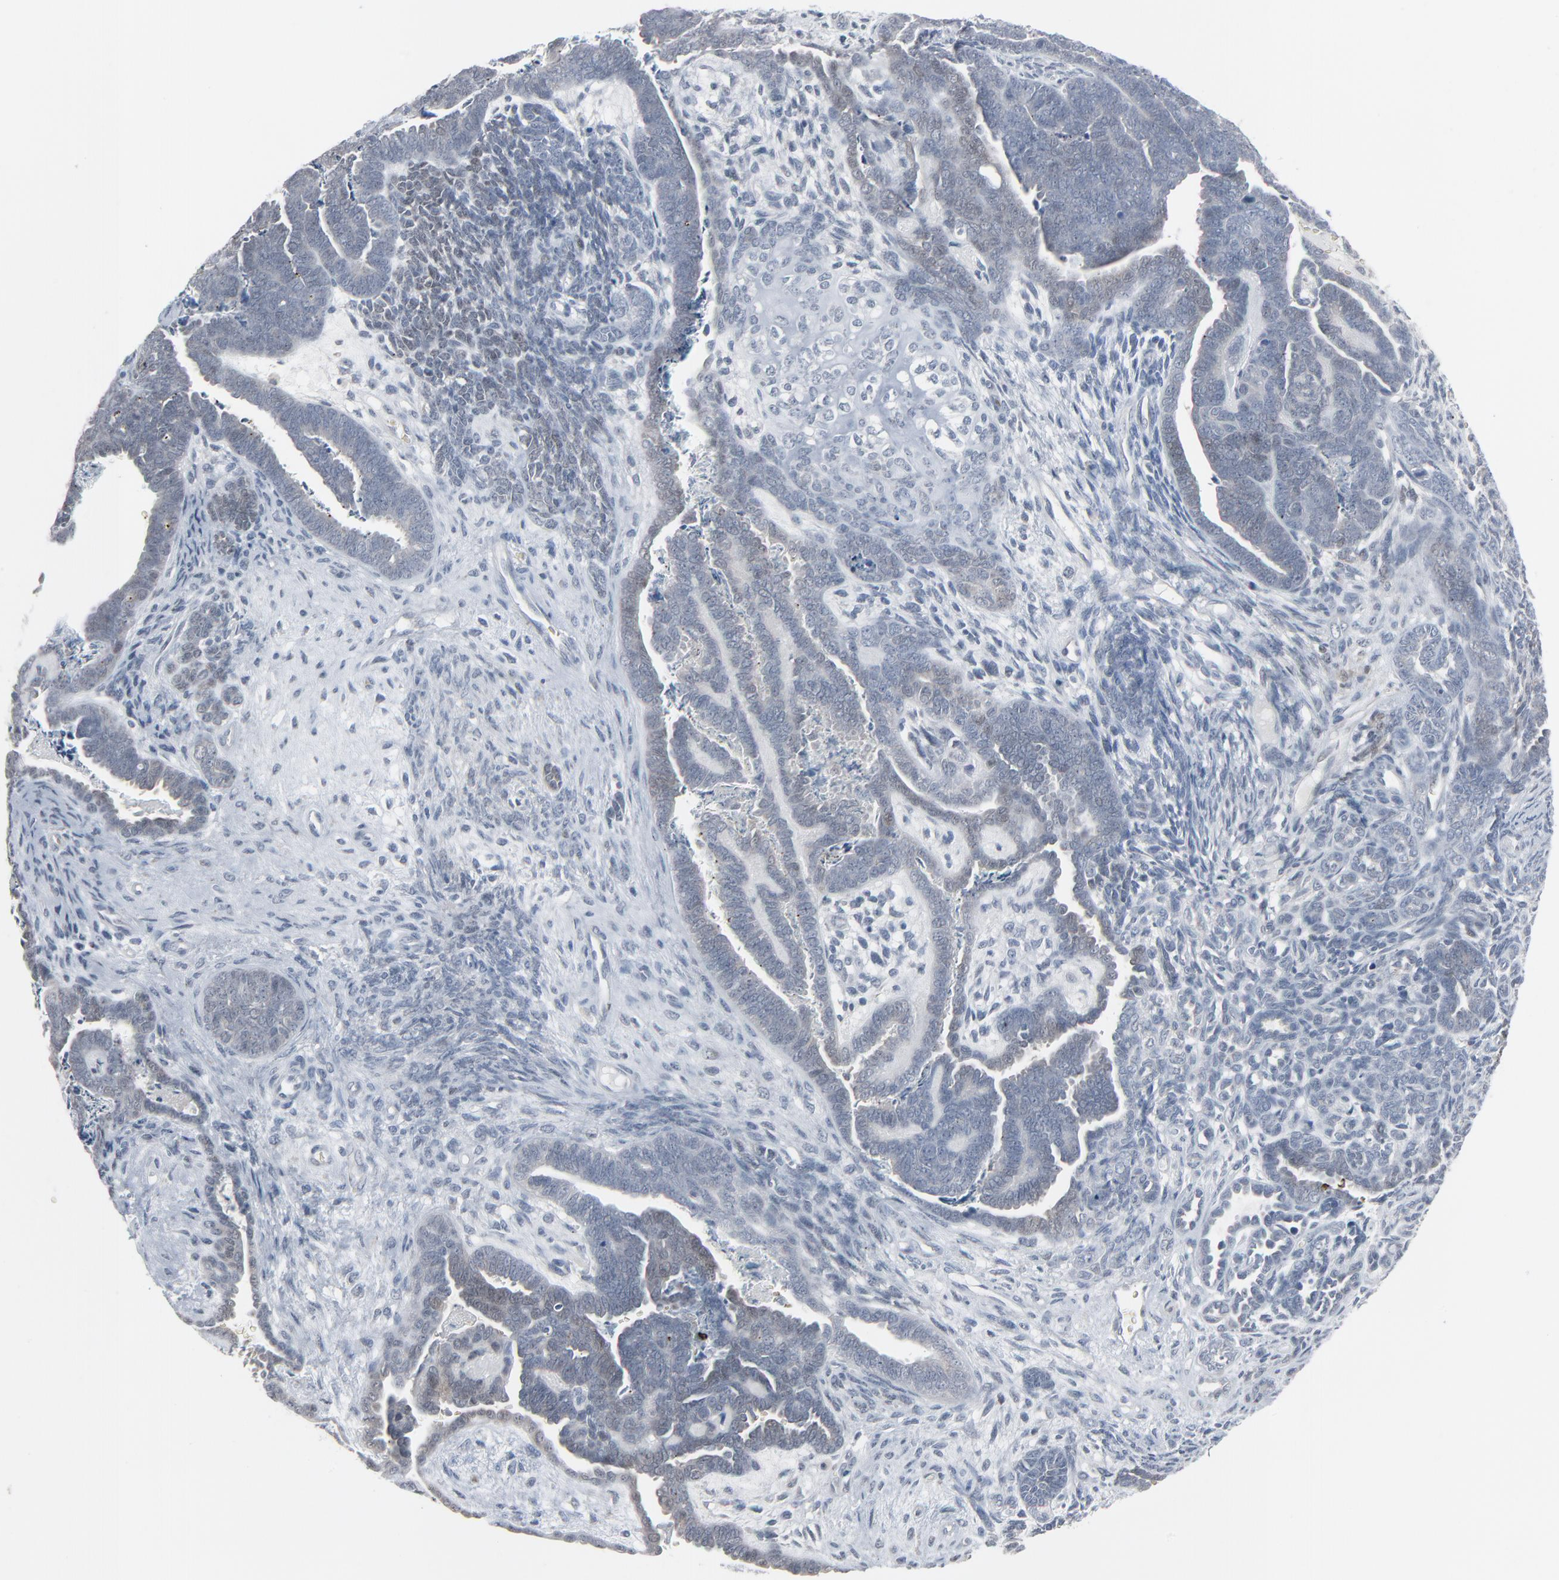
{"staining": {"intensity": "negative", "quantity": "none", "location": "none"}, "tissue": "endometrial cancer", "cell_type": "Tumor cells", "image_type": "cancer", "snomed": [{"axis": "morphology", "description": "Neoplasm, malignant, NOS"}, {"axis": "topography", "description": "Endometrium"}], "caption": "A micrograph of human endometrial cancer (malignant neoplasm) is negative for staining in tumor cells.", "gene": "SAGE1", "patient": {"sex": "female", "age": 74}}